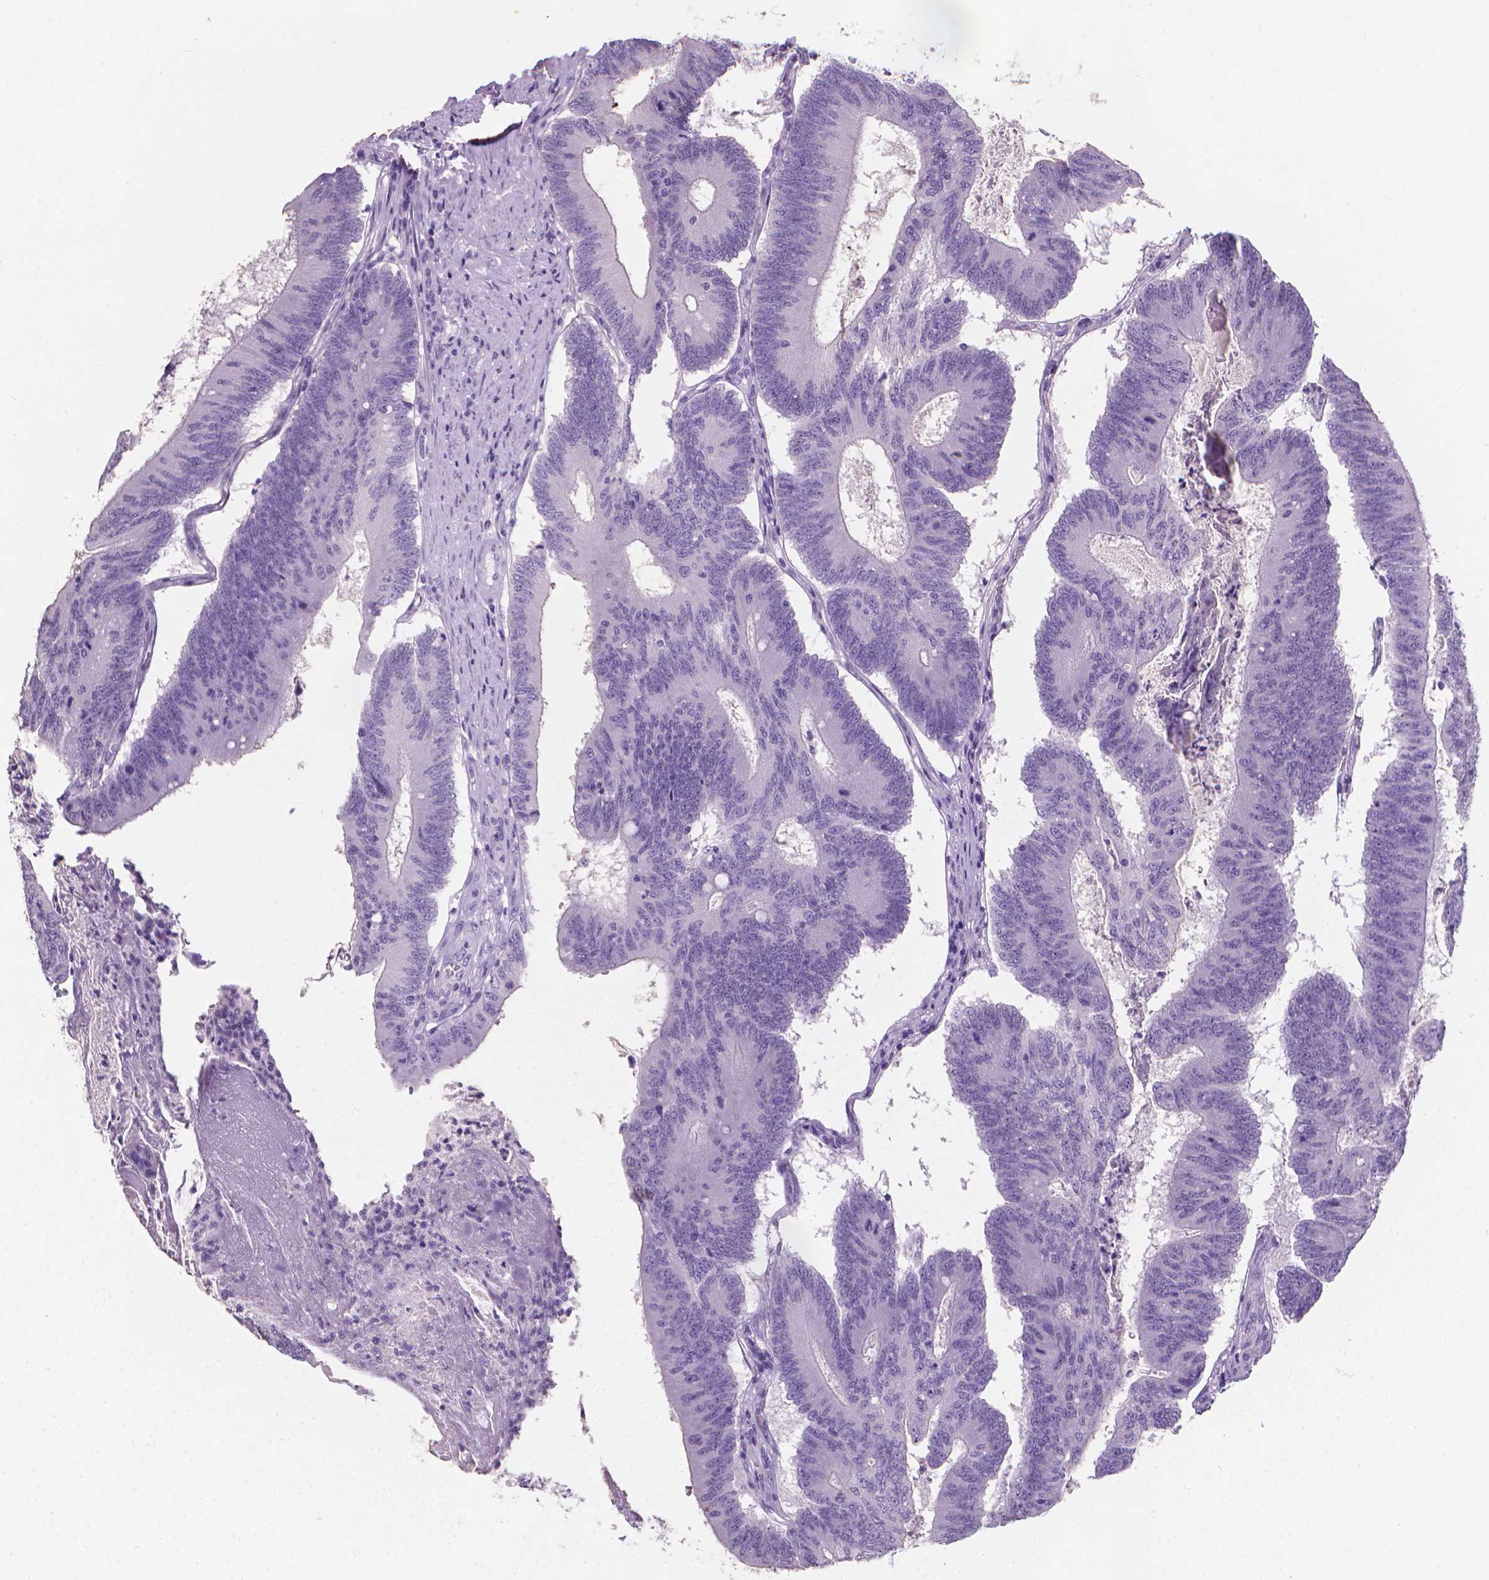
{"staining": {"intensity": "negative", "quantity": "none", "location": "none"}, "tissue": "colorectal cancer", "cell_type": "Tumor cells", "image_type": "cancer", "snomed": [{"axis": "morphology", "description": "Adenocarcinoma, NOS"}, {"axis": "topography", "description": "Colon"}], "caption": "This is an immunohistochemistry histopathology image of colorectal cancer. There is no staining in tumor cells.", "gene": "XPNPEP2", "patient": {"sex": "female", "age": 70}}